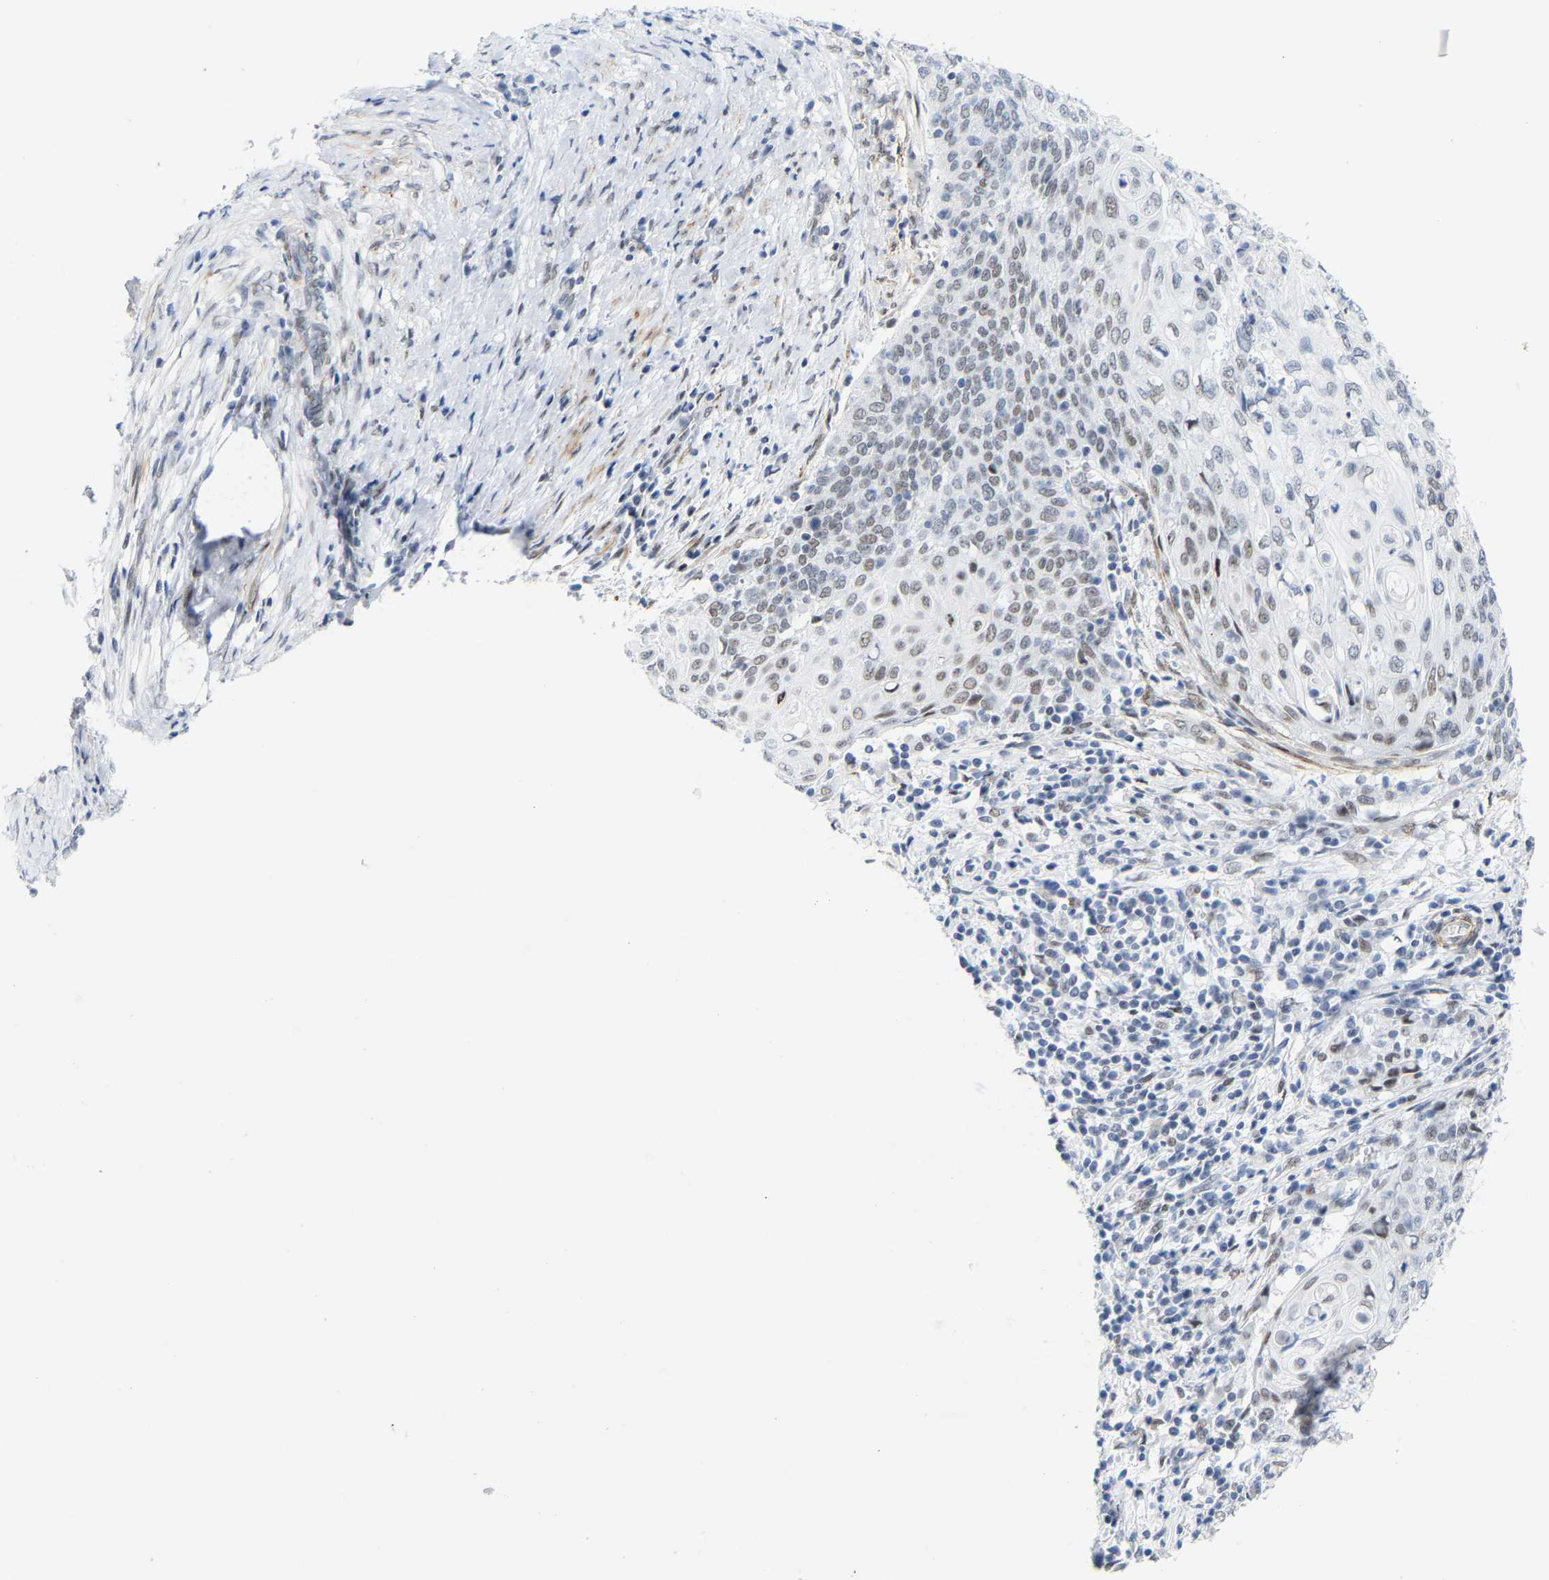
{"staining": {"intensity": "weak", "quantity": "25%-75%", "location": "nuclear"}, "tissue": "cervical cancer", "cell_type": "Tumor cells", "image_type": "cancer", "snomed": [{"axis": "morphology", "description": "Squamous cell carcinoma, NOS"}, {"axis": "topography", "description": "Cervix"}], "caption": "A micrograph showing weak nuclear positivity in about 25%-75% of tumor cells in squamous cell carcinoma (cervical), as visualized by brown immunohistochemical staining.", "gene": "FAM180A", "patient": {"sex": "female", "age": 39}}